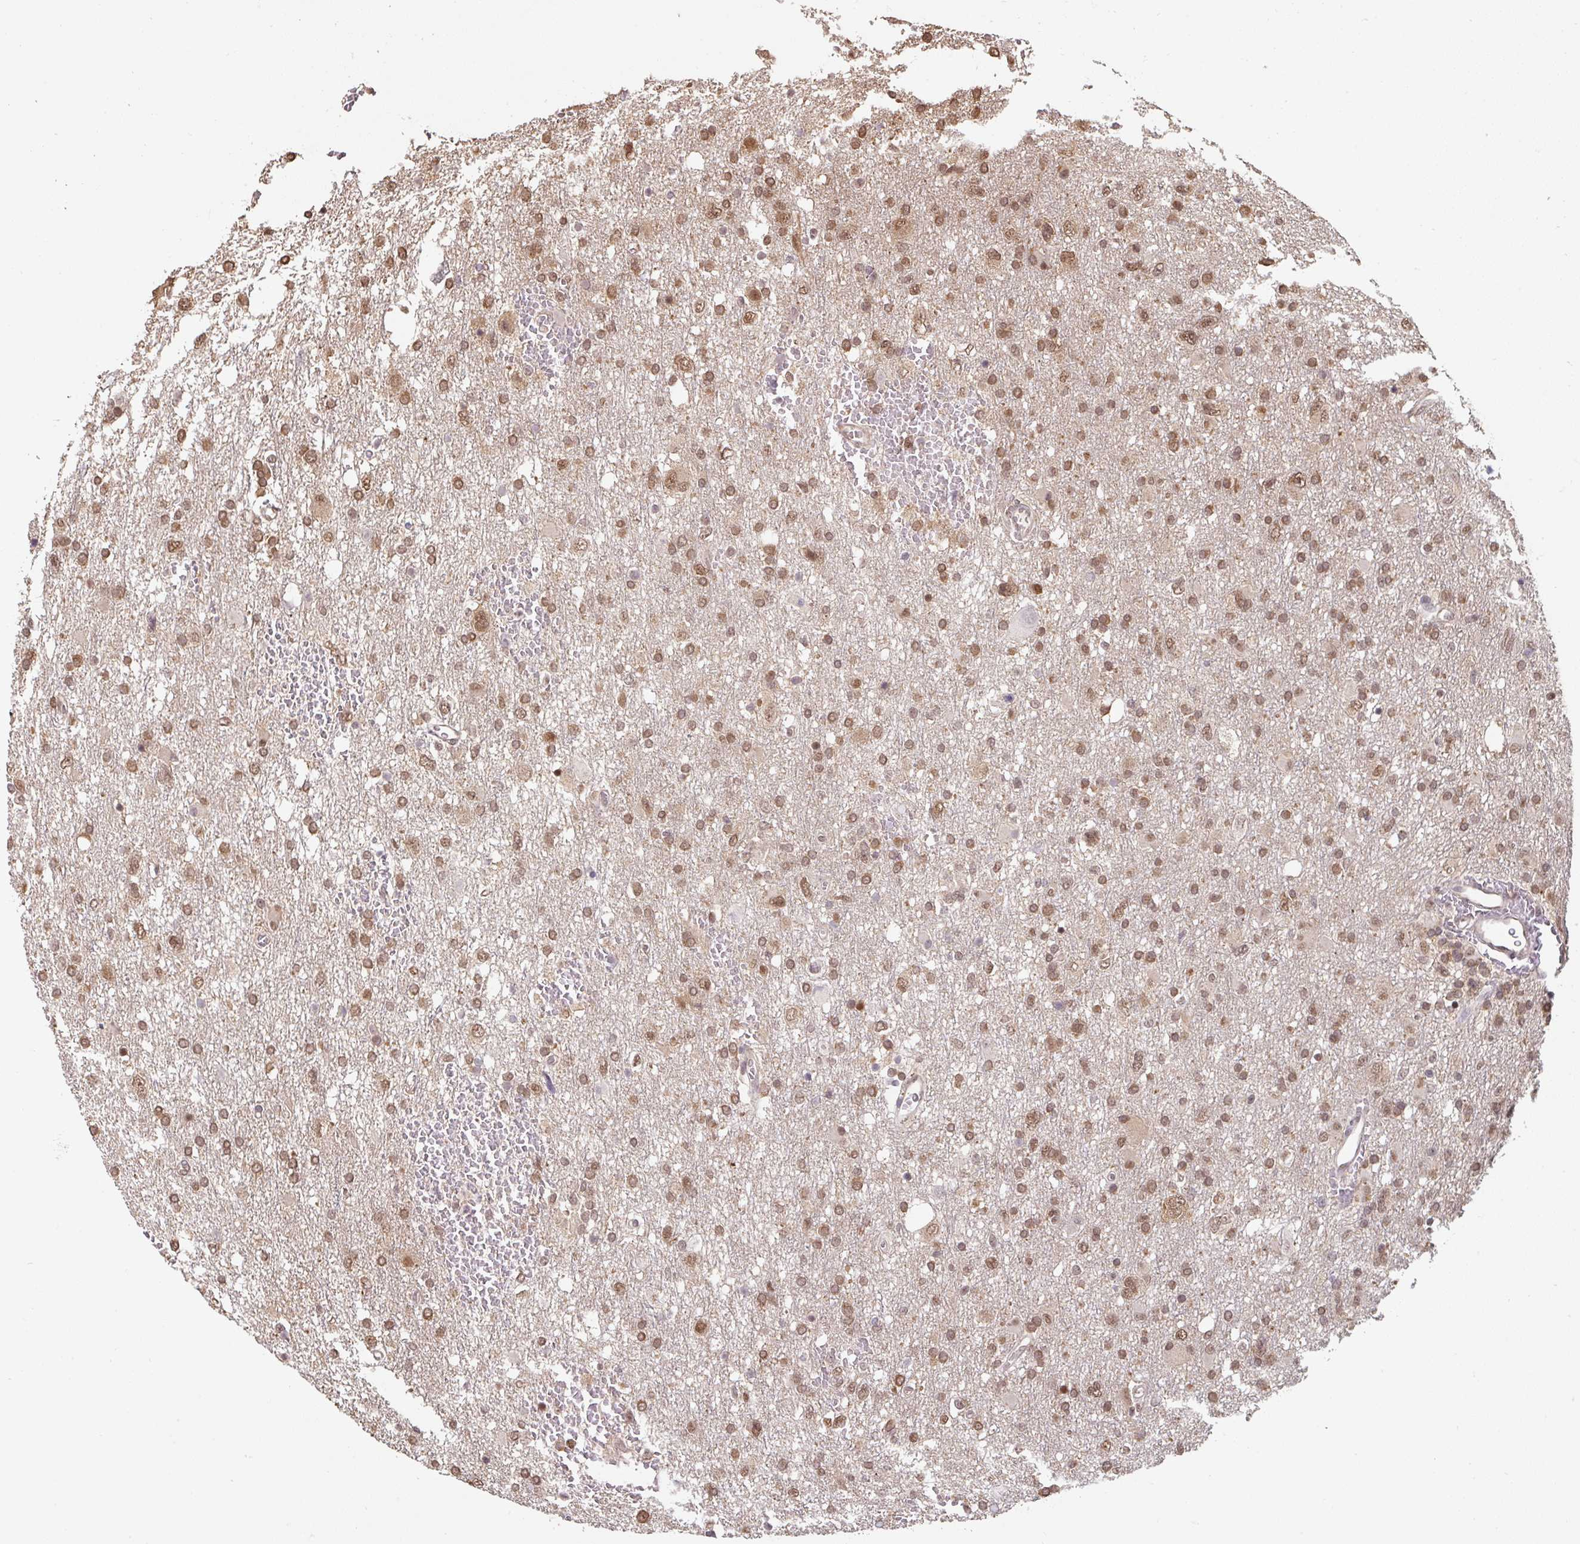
{"staining": {"intensity": "moderate", "quantity": ">75%", "location": "nuclear"}, "tissue": "glioma", "cell_type": "Tumor cells", "image_type": "cancer", "snomed": [{"axis": "morphology", "description": "Glioma, malignant, High grade"}, {"axis": "topography", "description": "Brain"}], "caption": "This histopathology image exhibits immunohistochemistry staining of human malignant glioma (high-grade), with medium moderate nuclear staining in about >75% of tumor cells.", "gene": "ST13", "patient": {"sex": "male", "age": 61}}